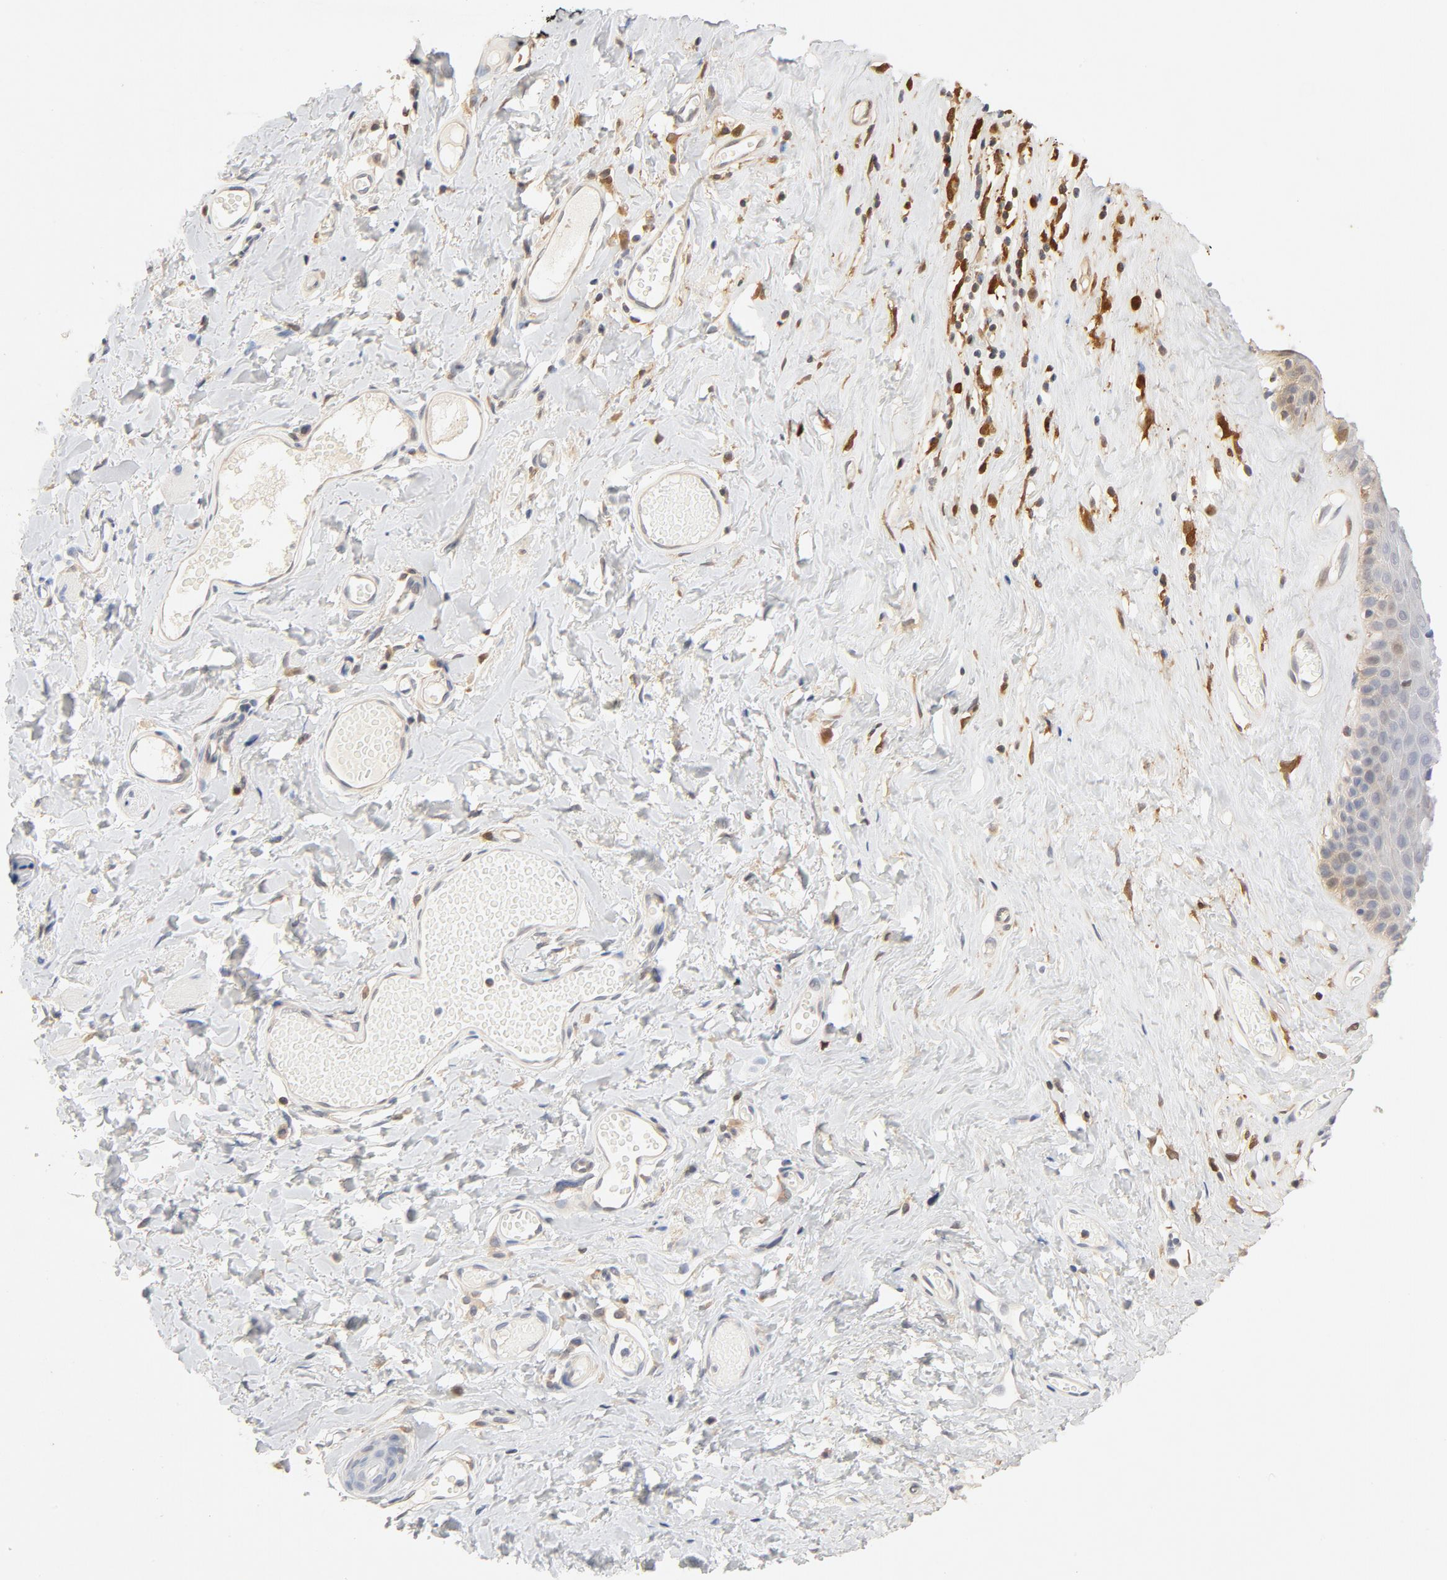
{"staining": {"intensity": "weak", "quantity": "<25%", "location": "cytoplasmic/membranous"}, "tissue": "skin", "cell_type": "Epidermal cells", "image_type": "normal", "snomed": [{"axis": "morphology", "description": "Normal tissue, NOS"}, {"axis": "morphology", "description": "Inflammation, NOS"}, {"axis": "topography", "description": "Vulva"}], "caption": "Immunohistochemistry (IHC) of benign human skin reveals no positivity in epidermal cells.", "gene": "STAT1", "patient": {"sex": "female", "age": 84}}